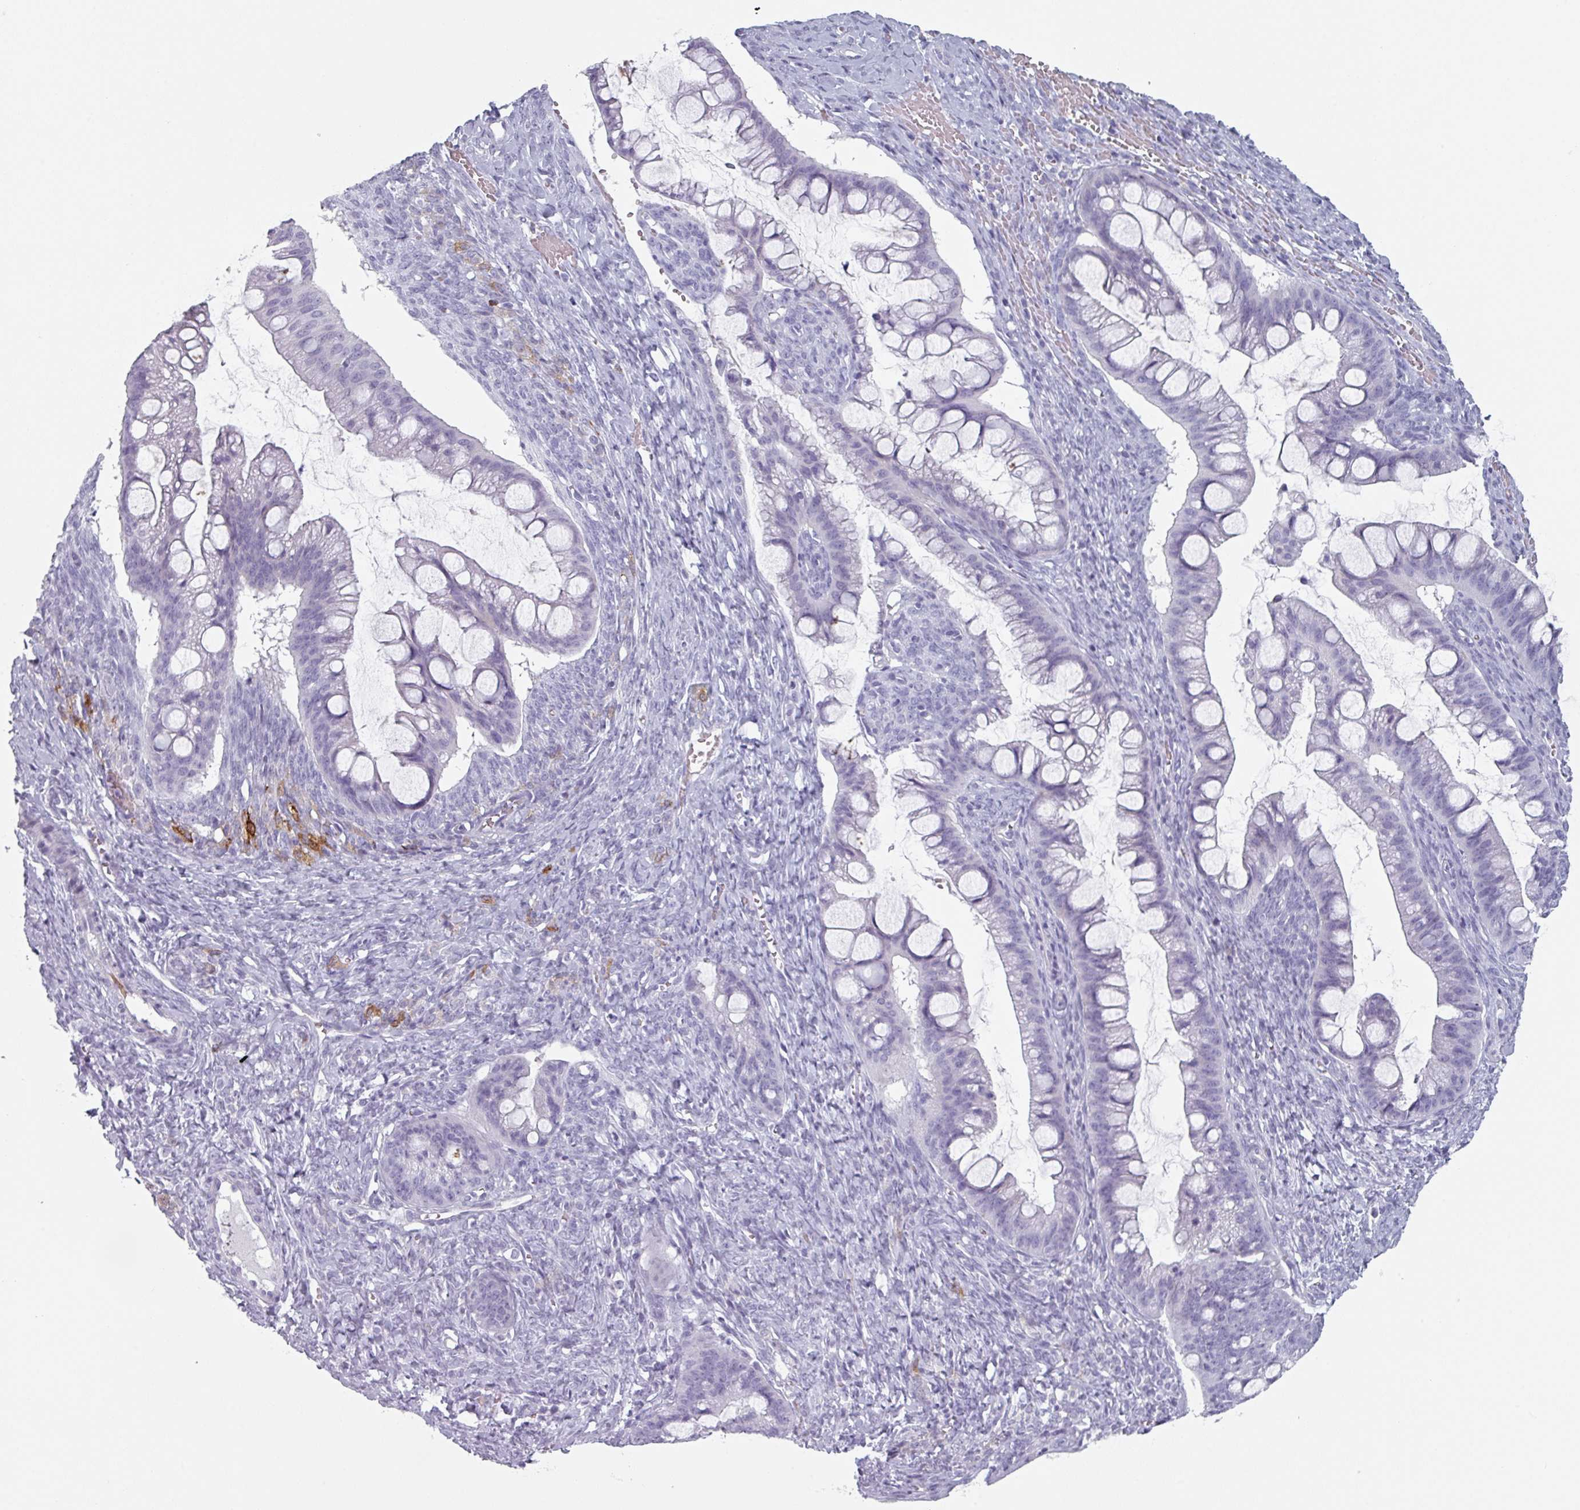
{"staining": {"intensity": "negative", "quantity": "none", "location": "none"}, "tissue": "ovarian cancer", "cell_type": "Tumor cells", "image_type": "cancer", "snomed": [{"axis": "morphology", "description": "Cystadenocarcinoma, mucinous, NOS"}, {"axis": "topography", "description": "Ovary"}], "caption": "The histopathology image shows no significant positivity in tumor cells of ovarian cancer. (Immunohistochemistry, brightfield microscopy, high magnification).", "gene": "SLC35G2", "patient": {"sex": "female", "age": 73}}